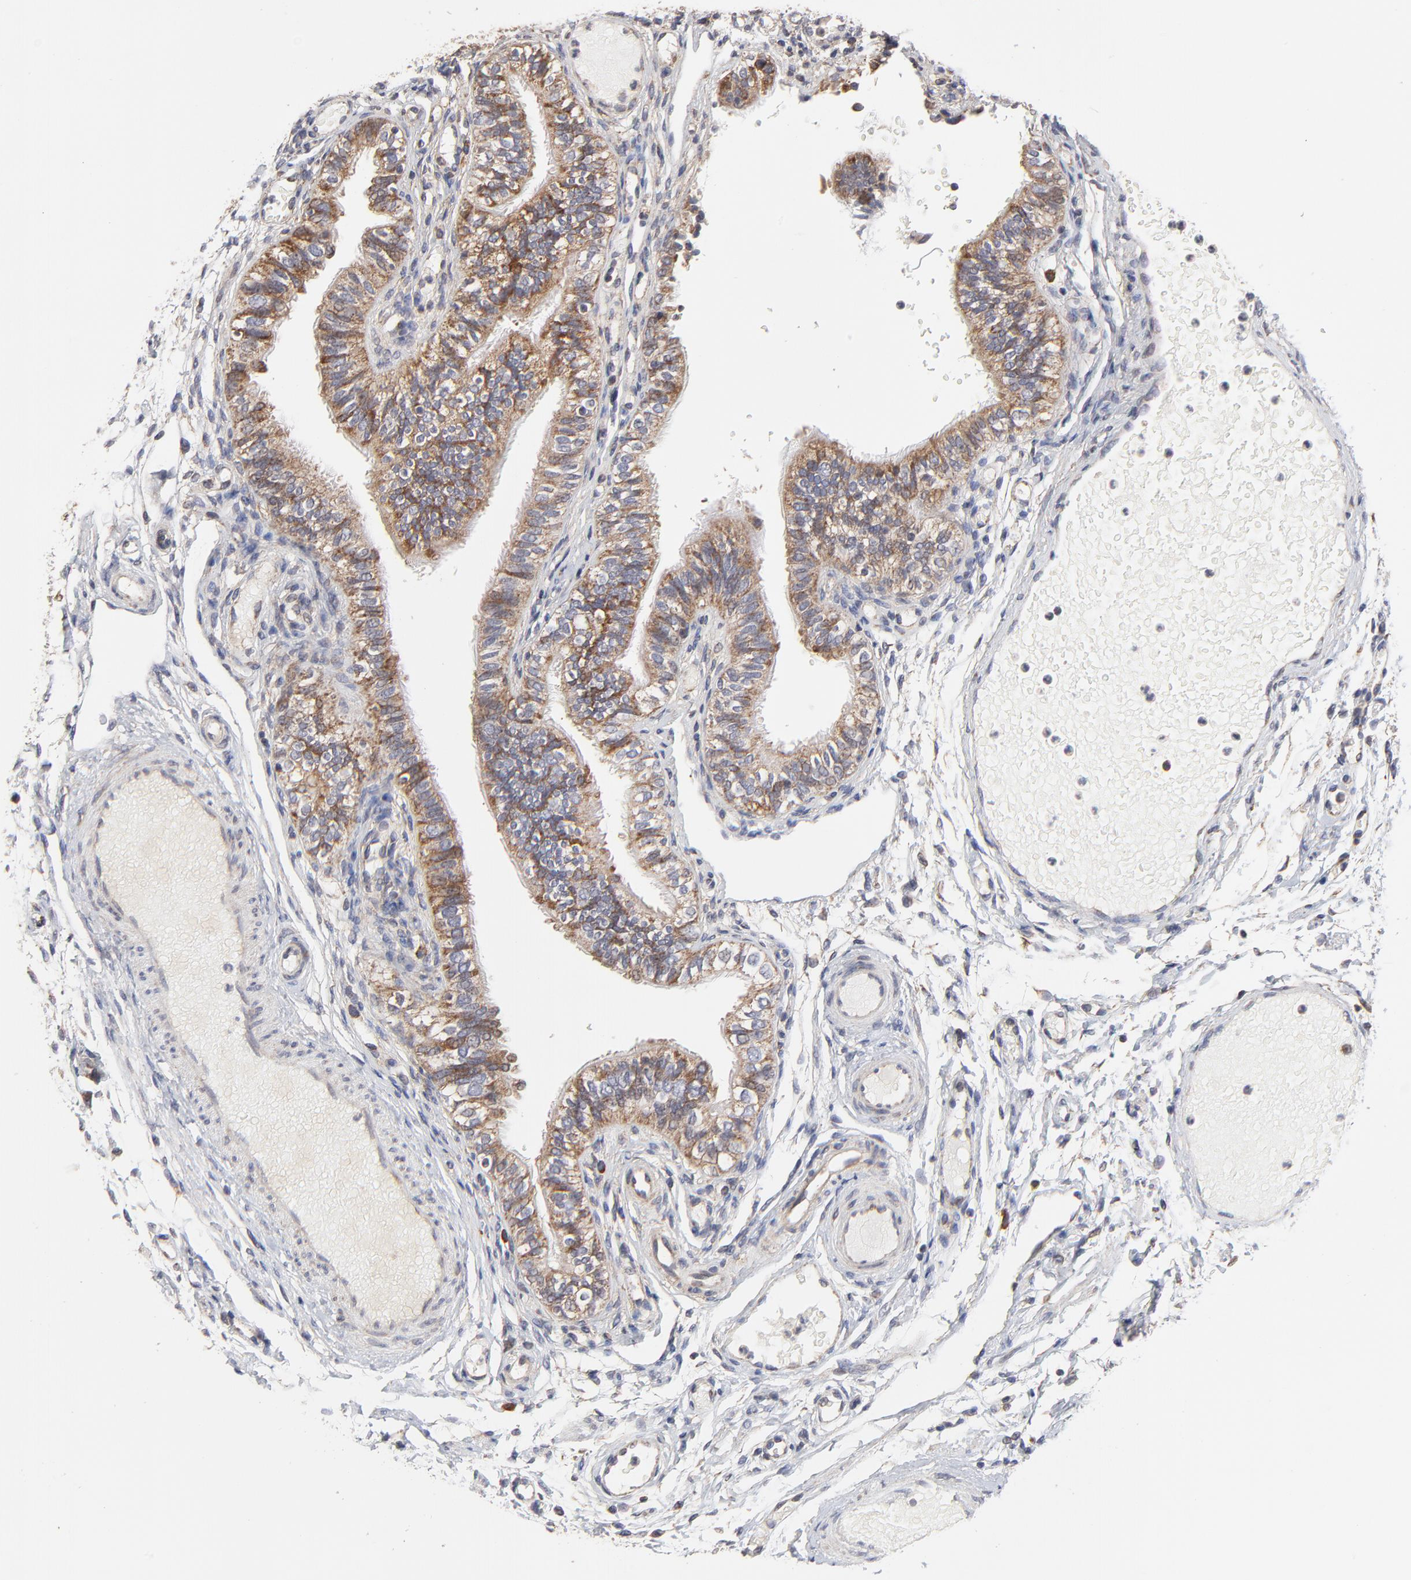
{"staining": {"intensity": "weak", "quantity": "25%-75%", "location": "cytoplasmic/membranous"}, "tissue": "fallopian tube", "cell_type": "Glandular cells", "image_type": "normal", "snomed": [{"axis": "morphology", "description": "Normal tissue, NOS"}, {"axis": "morphology", "description": "Dermoid, NOS"}, {"axis": "topography", "description": "Fallopian tube"}], "caption": "IHC (DAB (3,3'-diaminobenzidine)) staining of normal fallopian tube displays weak cytoplasmic/membranous protein expression in about 25%-75% of glandular cells. The staining was performed using DAB, with brown indicating positive protein expression. Nuclei are stained blue with hematoxylin.", "gene": "ZNF550", "patient": {"sex": "female", "age": 33}}